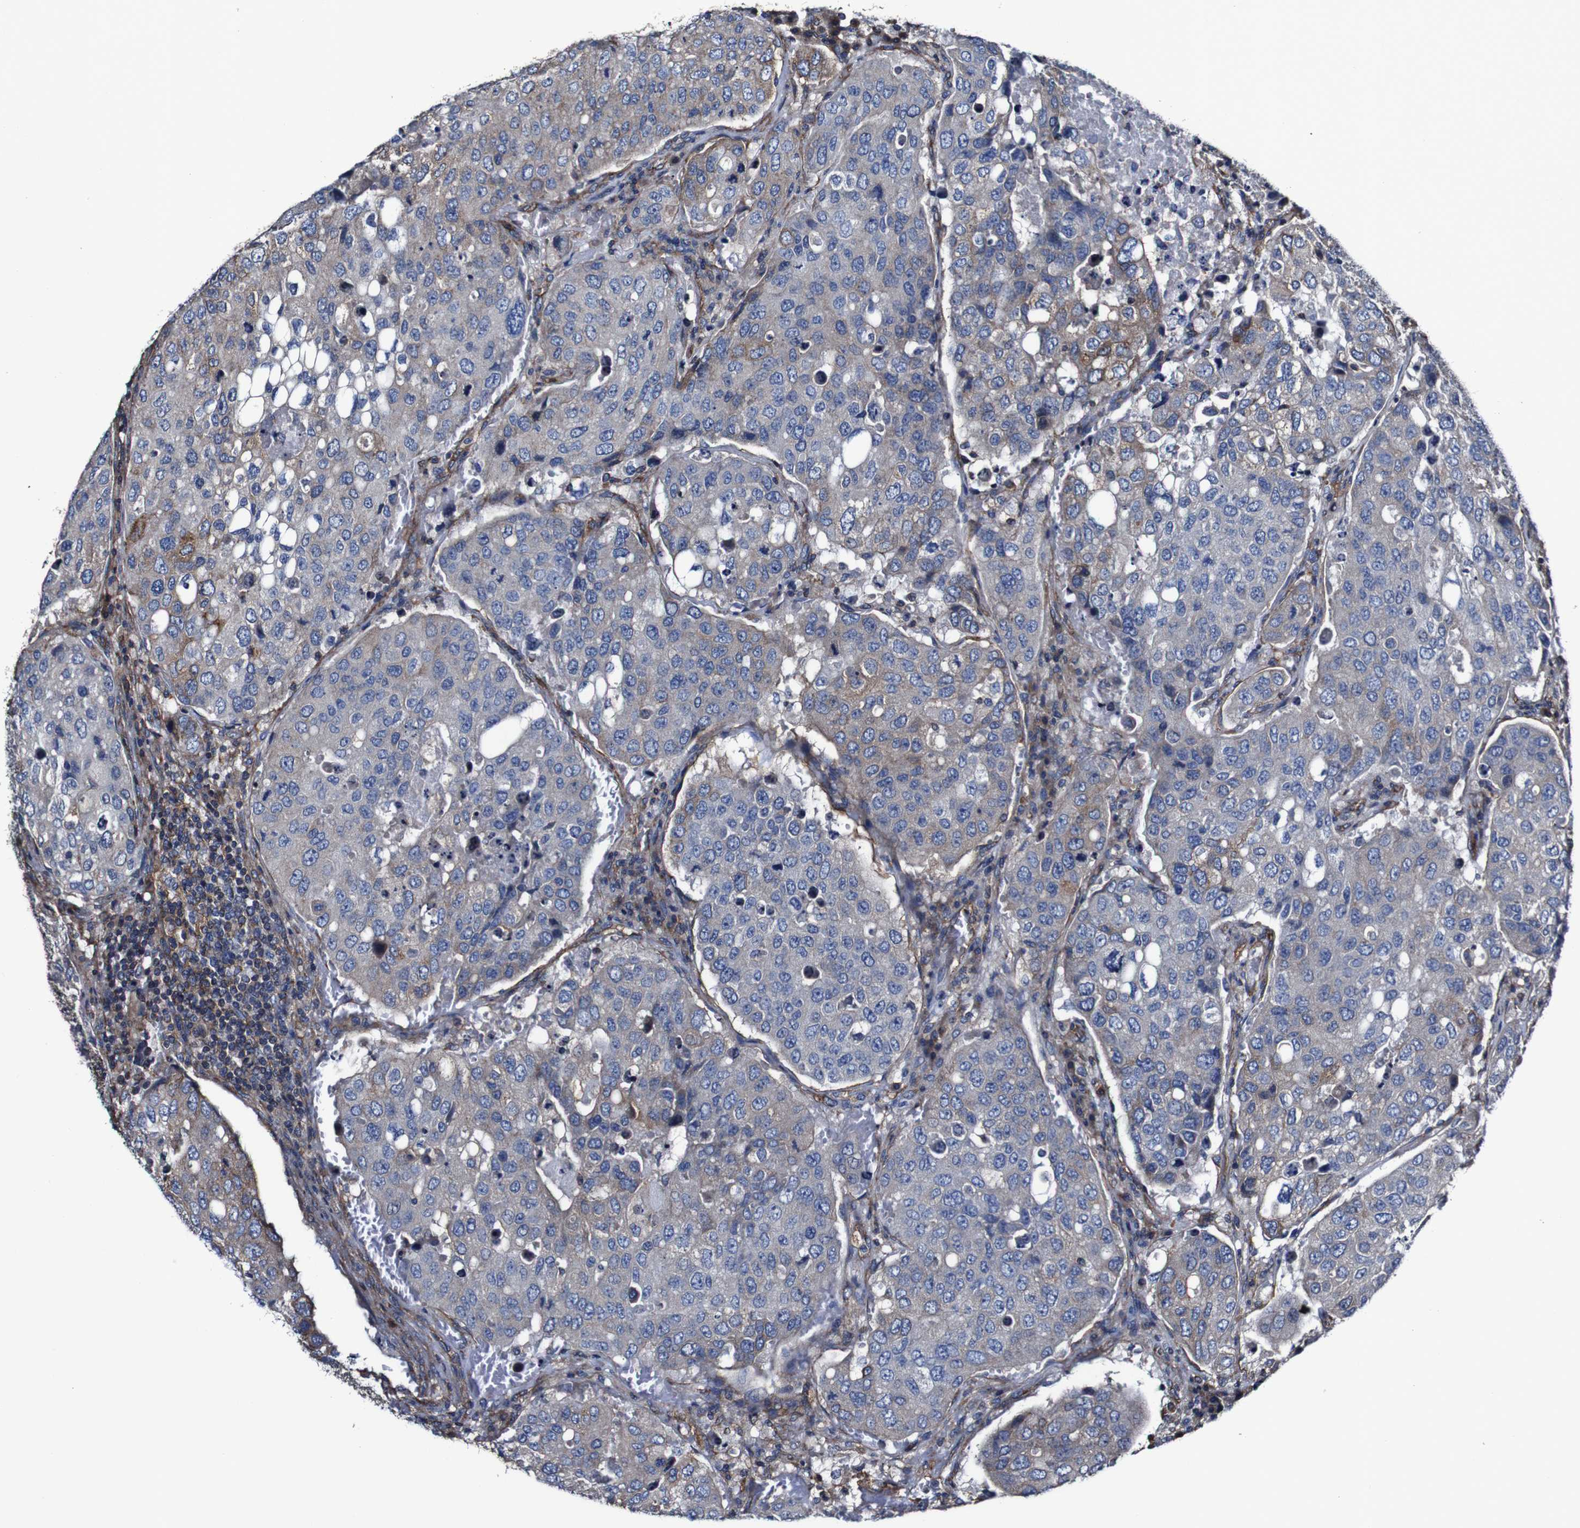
{"staining": {"intensity": "moderate", "quantity": "<25%", "location": "cytoplasmic/membranous"}, "tissue": "urothelial cancer", "cell_type": "Tumor cells", "image_type": "cancer", "snomed": [{"axis": "morphology", "description": "Urothelial carcinoma, High grade"}, {"axis": "topography", "description": "Lymph node"}, {"axis": "topography", "description": "Urinary bladder"}], "caption": "An image of human urothelial cancer stained for a protein shows moderate cytoplasmic/membranous brown staining in tumor cells.", "gene": "CSF1R", "patient": {"sex": "male", "age": 51}}